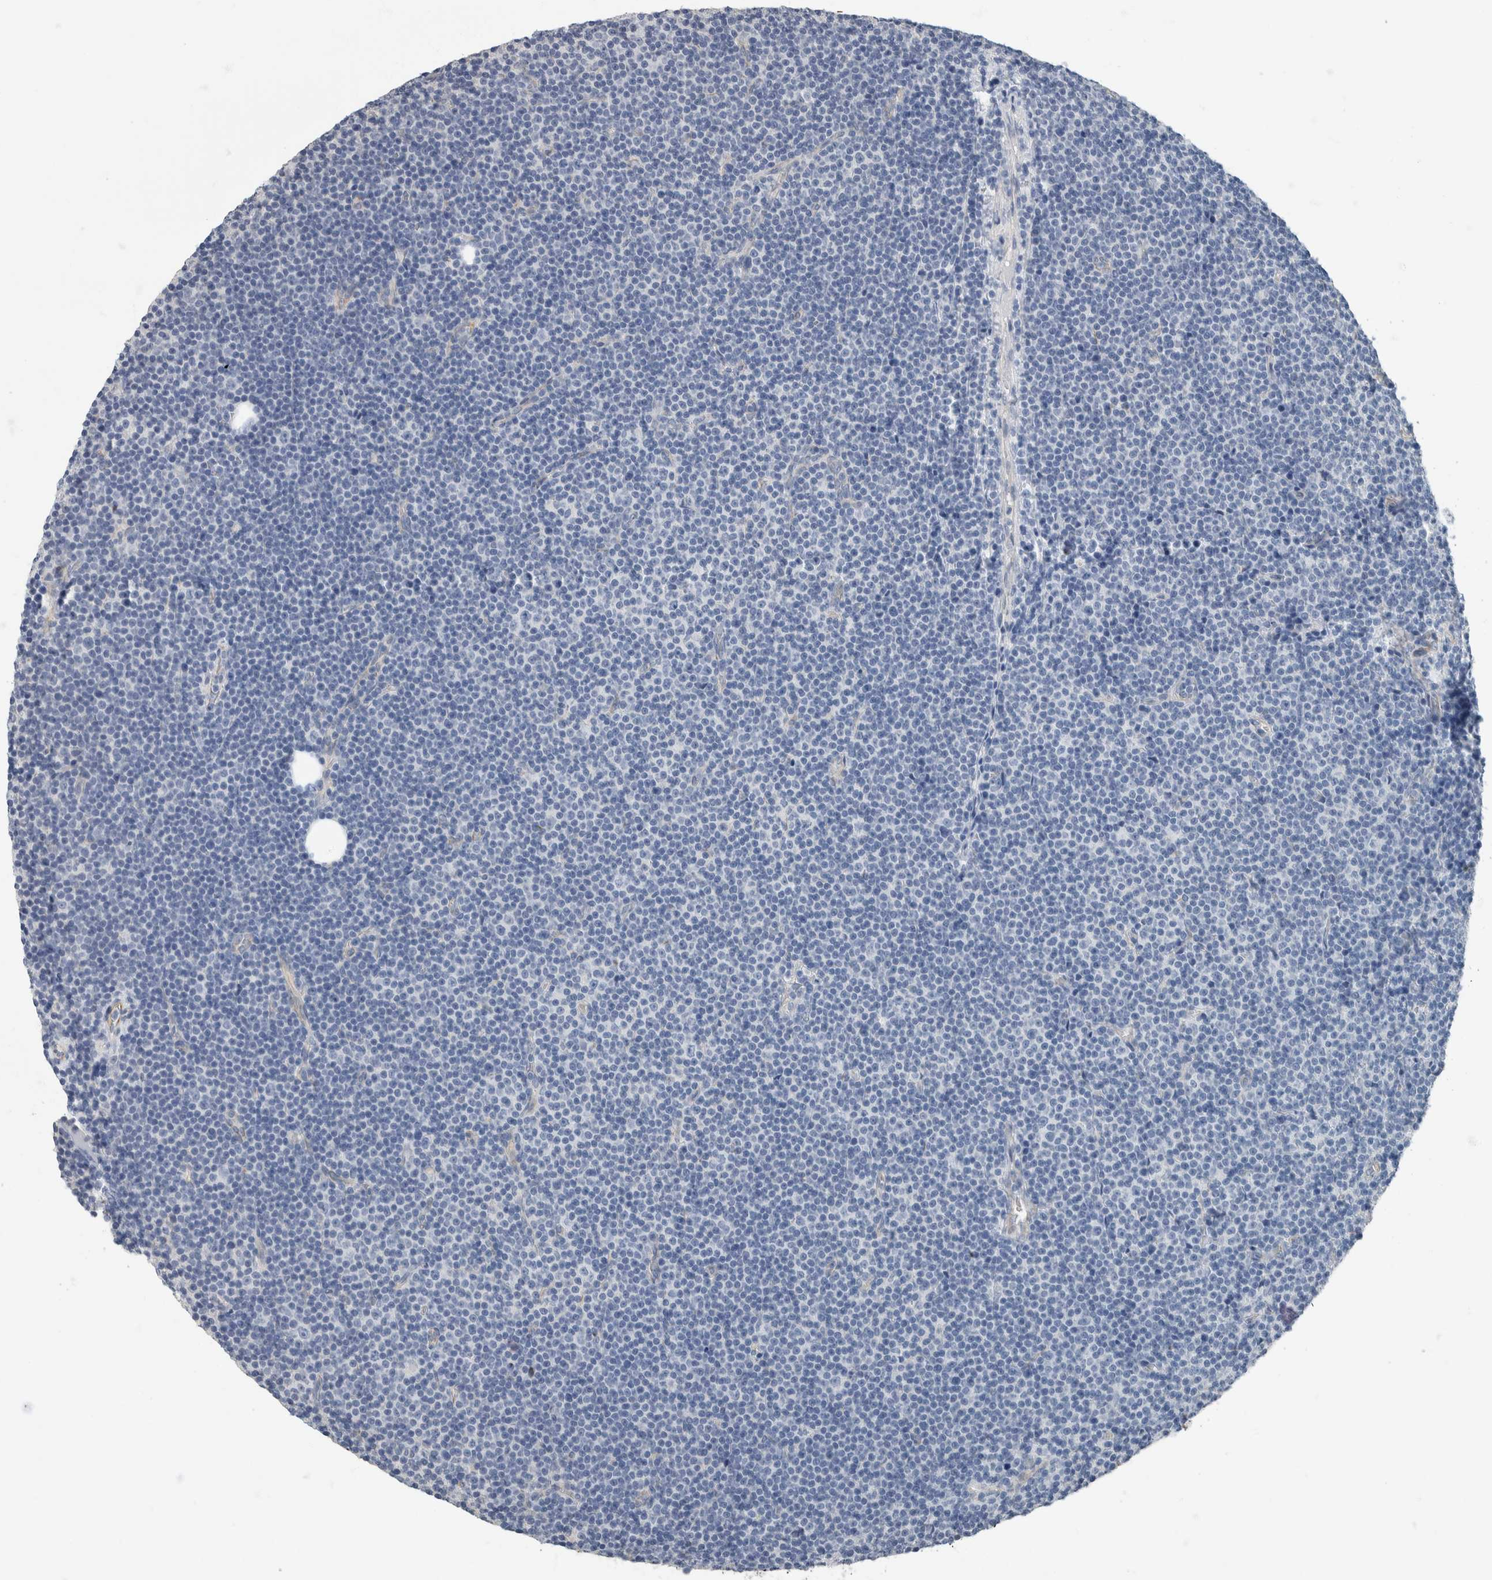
{"staining": {"intensity": "negative", "quantity": "none", "location": "none"}, "tissue": "lymphoma", "cell_type": "Tumor cells", "image_type": "cancer", "snomed": [{"axis": "morphology", "description": "Malignant lymphoma, non-Hodgkin's type, Low grade"}, {"axis": "topography", "description": "Lymph node"}], "caption": "Immunohistochemistry (IHC) of malignant lymphoma, non-Hodgkin's type (low-grade) demonstrates no expression in tumor cells.", "gene": "NEFM", "patient": {"sex": "female", "age": 67}}